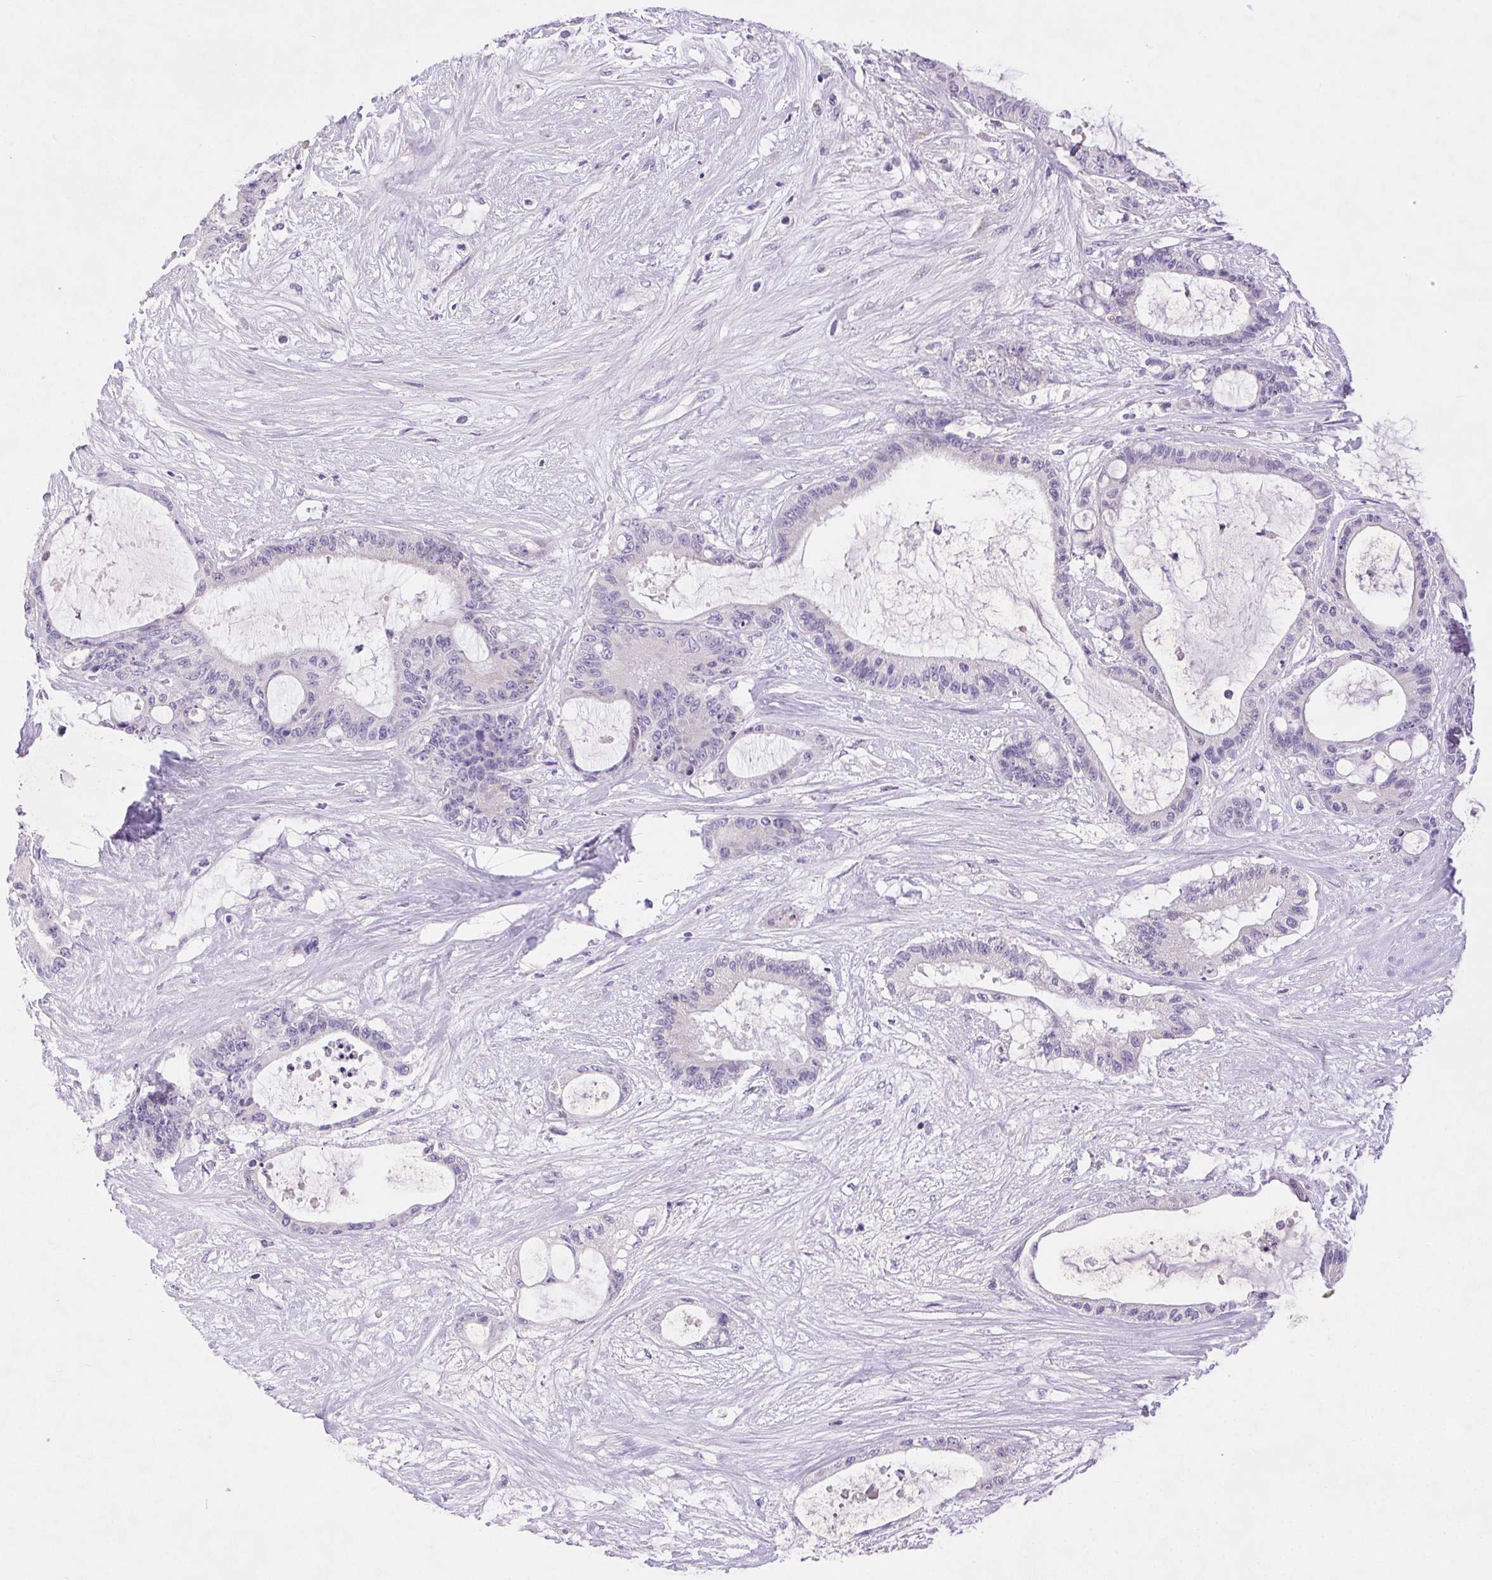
{"staining": {"intensity": "negative", "quantity": "none", "location": "none"}, "tissue": "liver cancer", "cell_type": "Tumor cells", "image_type": "cancer", "snomed": [{"axis": "morphology", "description": "Normal tissue, NOS"}, {"axis": "morphology", "description": "Cholangiocarcinoma"}, {"axis": "topography", "description": "Liver"}, {"axis": "topography", "description": "Peripheral nerve tissue"}], "caption": "Immunohistochemical staining of liver cholangiocarcinoma shows no significant expression in tumor cells.", "gene": "ARHGAP11B", "patient": {"sex": "female", "age": 73}}